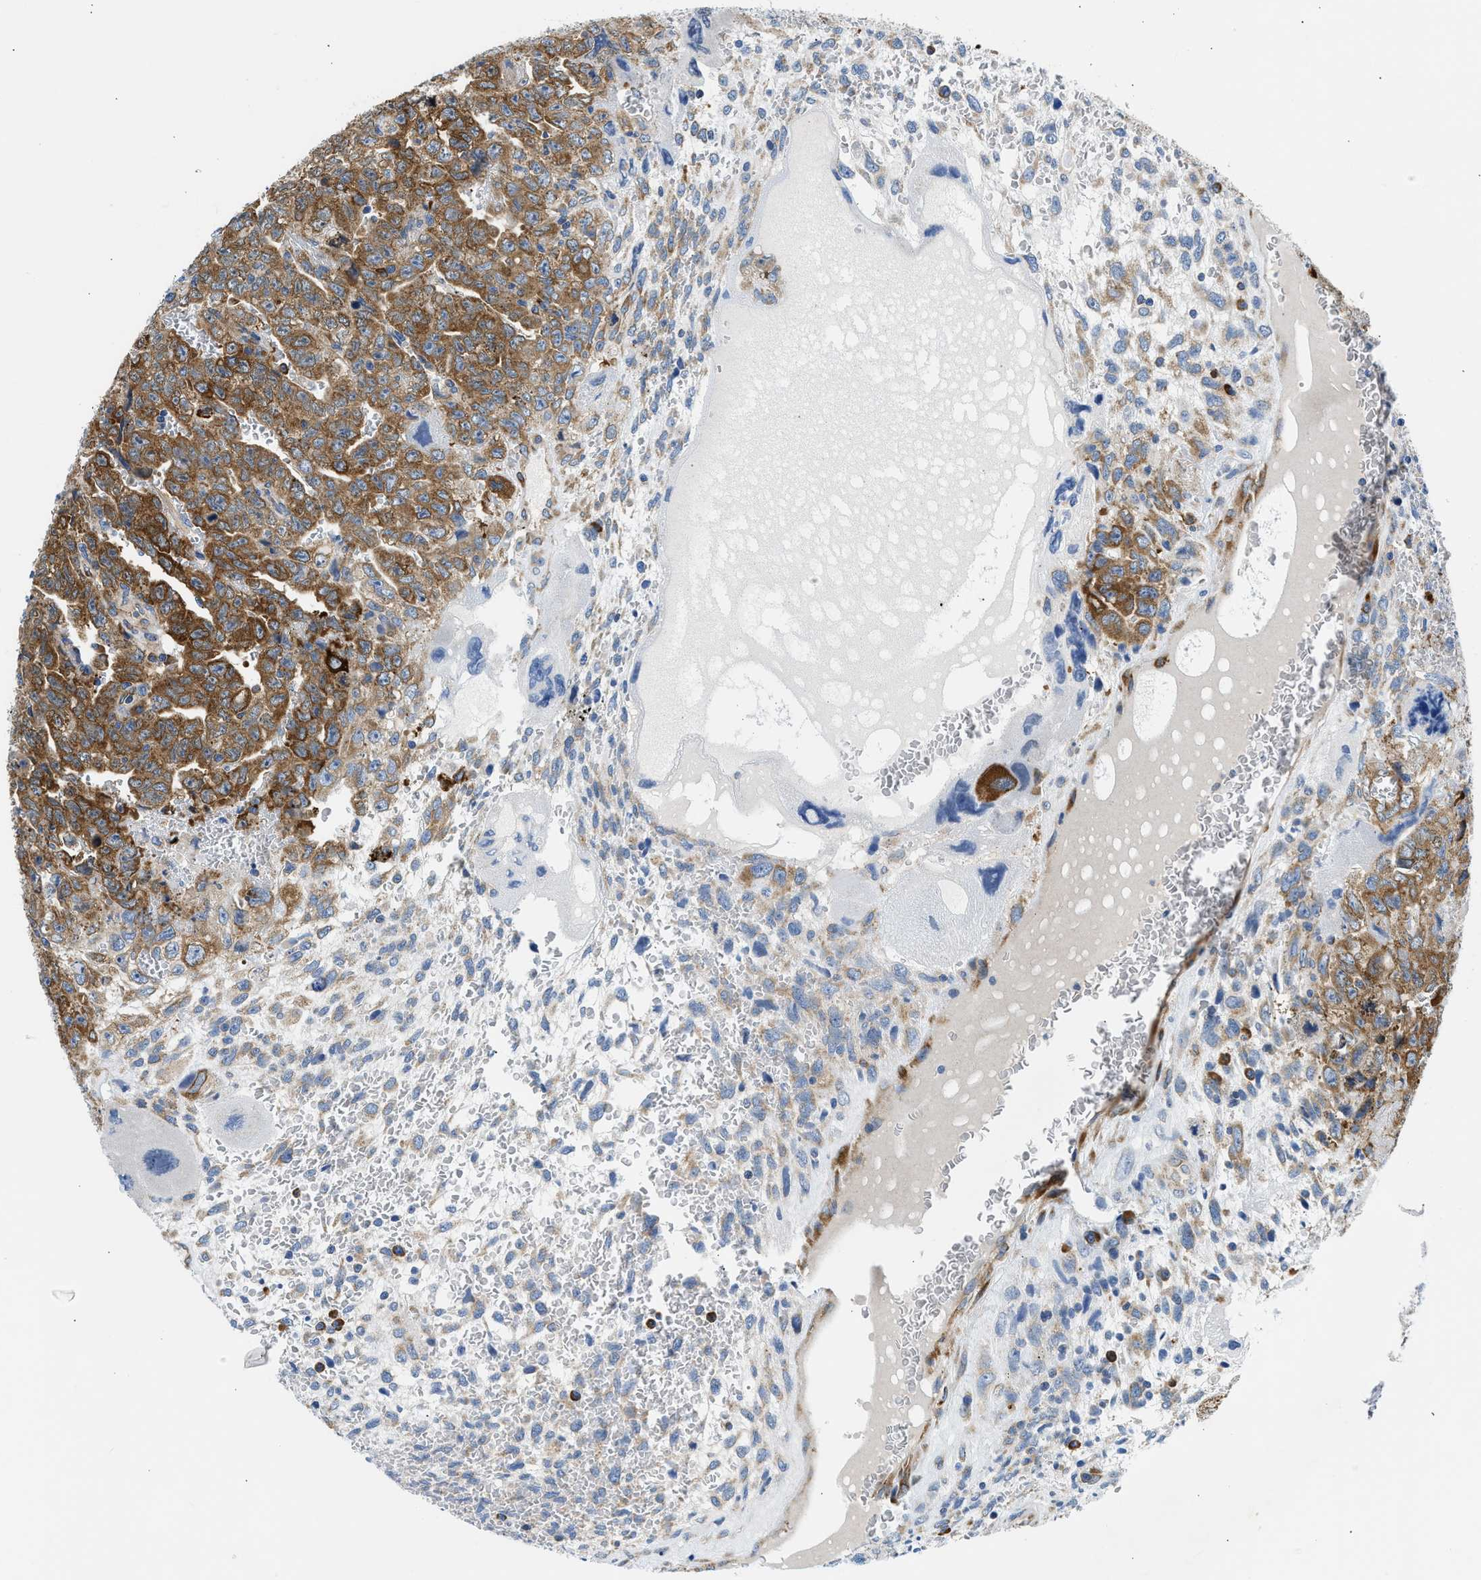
{"staining": {"intensity": "moderate", "quantity": ">75%", "location": "cytoplasmic/membranous"}, "tissue": "testis cancer", "cell_type": "Tumor cells", "image_type": "cancer", "snomed": [{"axis": "morphology", "description": "Carcinoma, Embryonal, NOS"}, {"axis": "topography", "description": "Testis"}], "caption": "The image displays a brown stain indicating the presence of a protein in the cytoplasmic/membranous of tumor cells in embryonal carcinoma (testis).", "gene": "CAMKK2", "patient": {"sex": "male", "age": 28}}